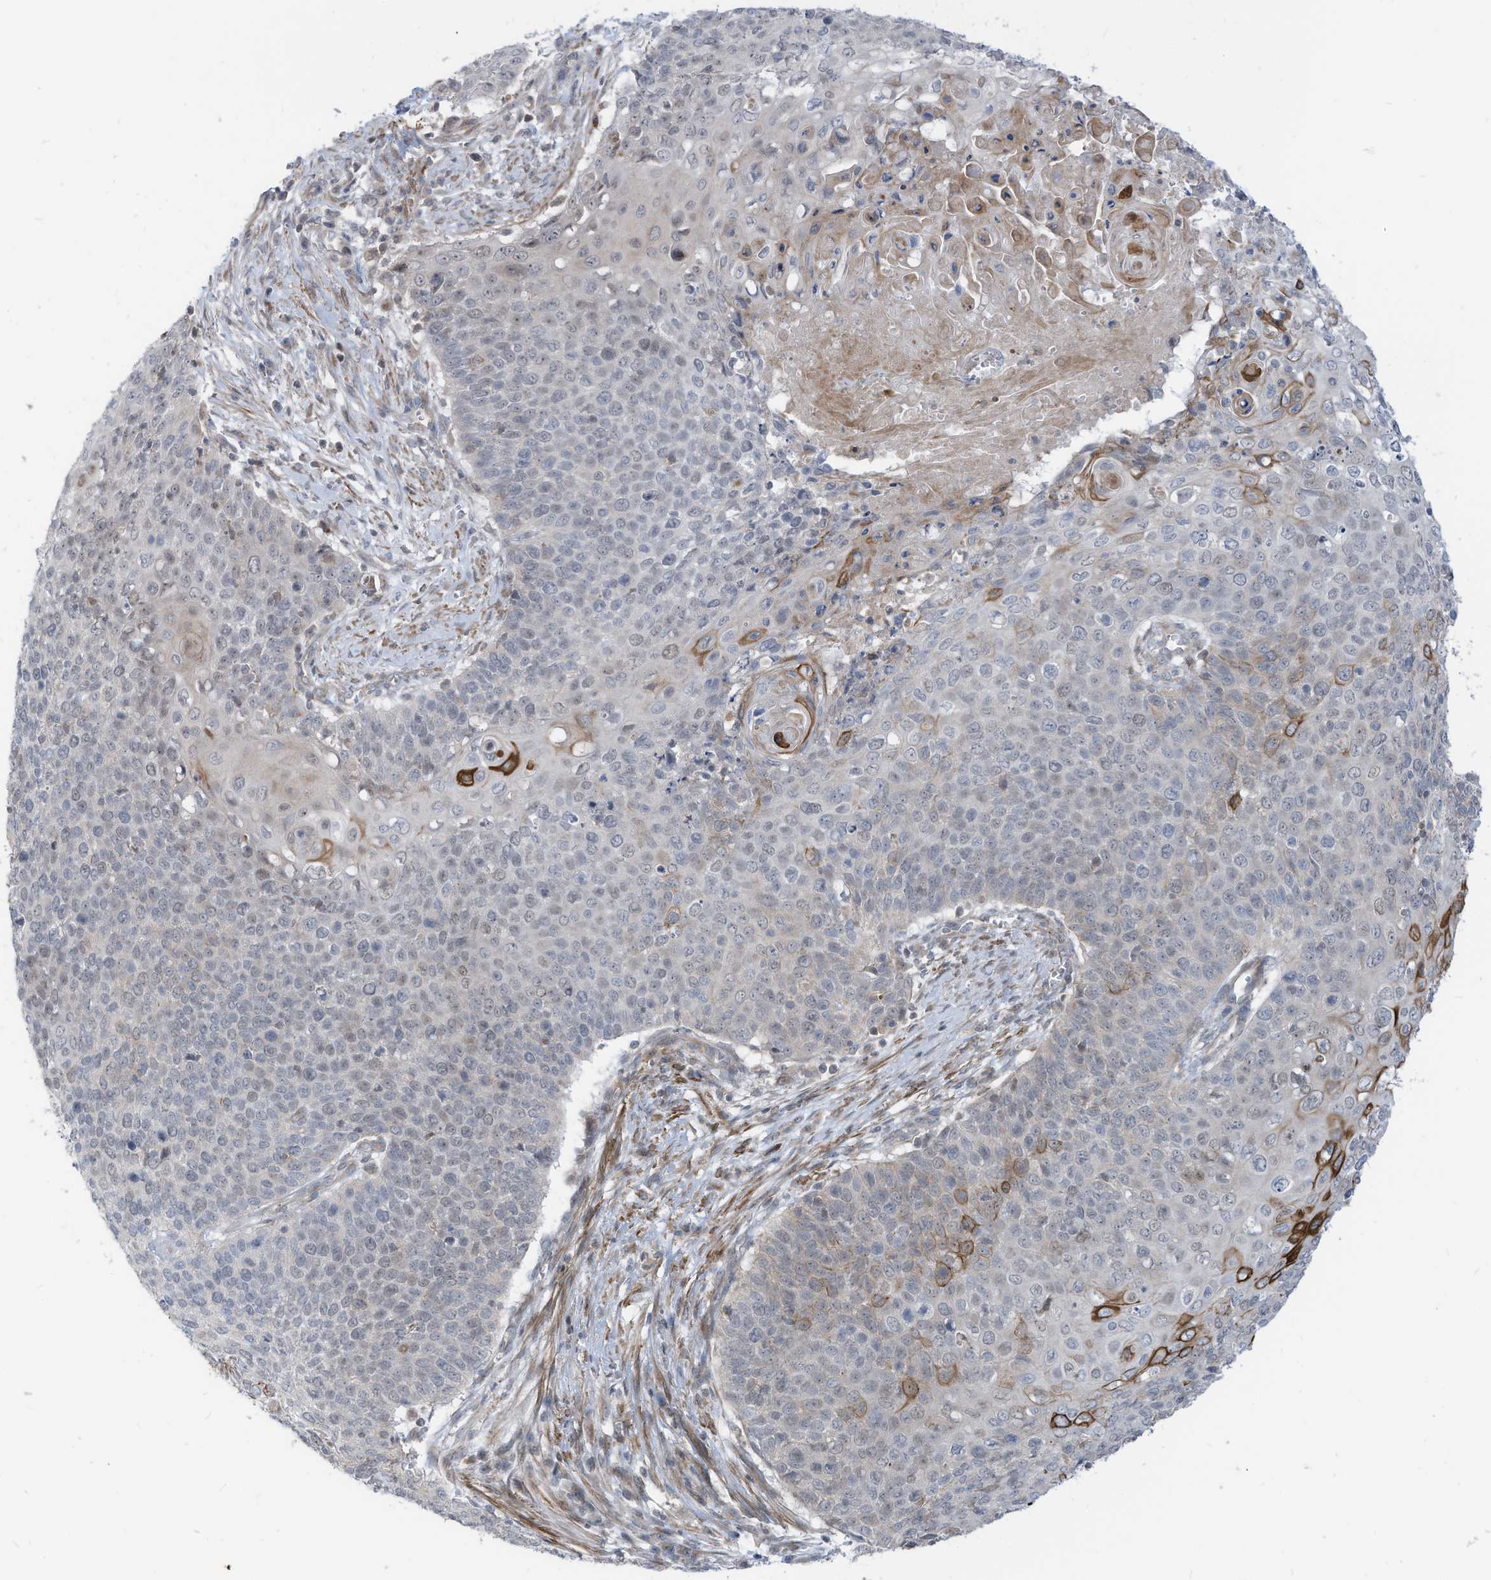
{"staining": {"intensity": "moderate", "quantity": "<25%", "location": "cytoplasmic/membranous"}, "tissue": "cervical cancer", "cell_type": "Tumor cells", "image_type": "cancer", "snomed": [{"axis": "morphology", "description": "Squamous cell carcinoma, NOS"}, {"axis": "topography", "description": "Cervix"}], "caption": "A low amount of moderate cytoplasmic/membranous expression is appreciated in about <25% of tumor cells in cervical cancer tissue.", "gene": "GPATCH3", "patient": {"sex": "female", "age": 39}}